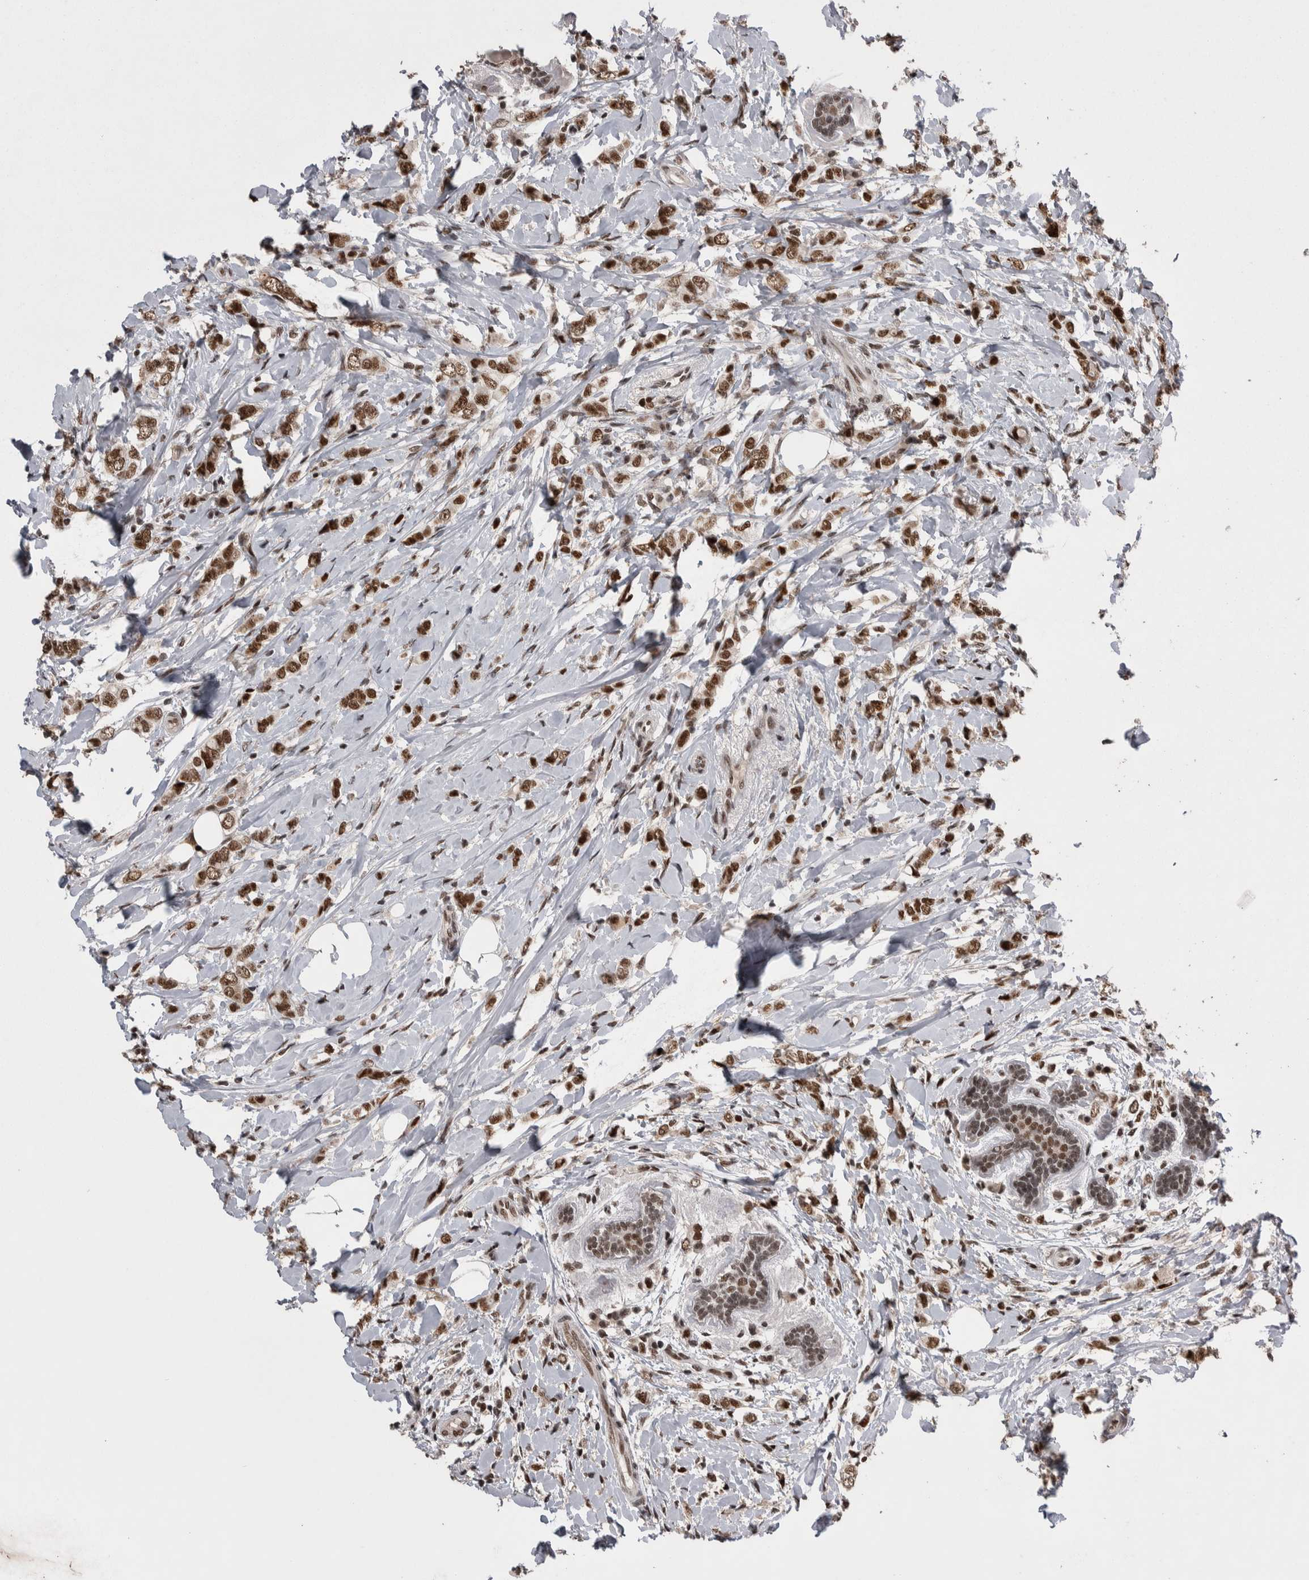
{"staining": {"intensity": "strong", "quantity": ">75%", "location": "nuclear"}, "tissue": "breast cancer", "cell_type": "Tumor cells", "image_type": "cancer", "snomed": [{"axis": "morphology", "description": "Normal tissue, NOS"}, {"axis": "morphology", "description": "Lobular carcinoma"}, {"axis": "topography", "description": "Breast"}], "caption": "Breast cancer stained with a brown dye exhibits strong nuclear positive staining in approximately >75% of tumor cells.", "gene": "DMTF1", "patient": {"sex": "female", "age": 47}}